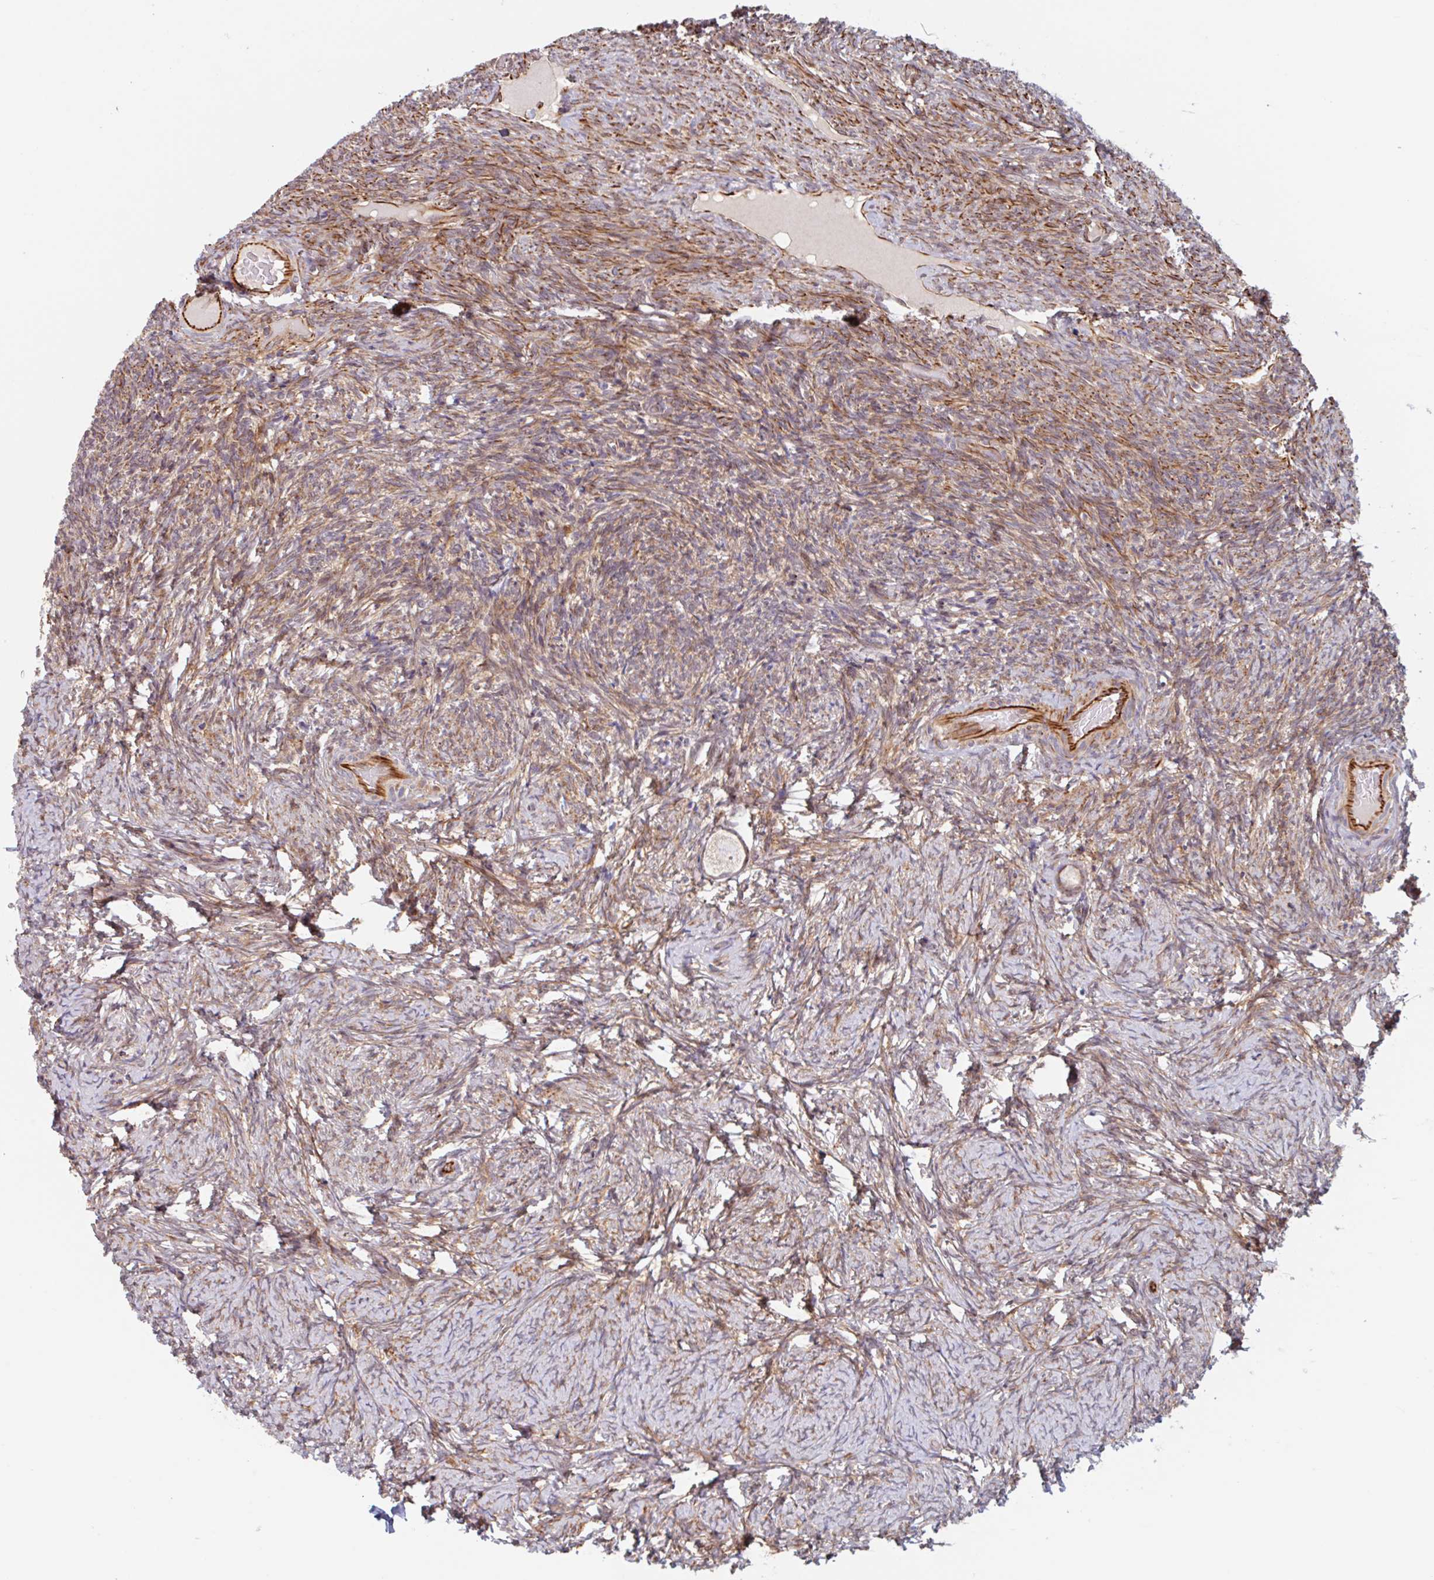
{"staining": {"intensity": "negative", "quantity": "none", "location": "none"}, "tissue": "ovary", "cell_type": "Follicle cells", "image_type": "normal", "snomed": [{"axis": "morphology", "description": "Normal tissue, NOS"}, {"axis": "topography", "description": "Ovary"}], "caption": "A high-resolution histopathology image shows immunohistochemistry (IHC) staining of normal ovary, which reveals no significant positivity in follicle cells.", "gene": "NUB1", "patient": {"sex": "female", "age": 34}}